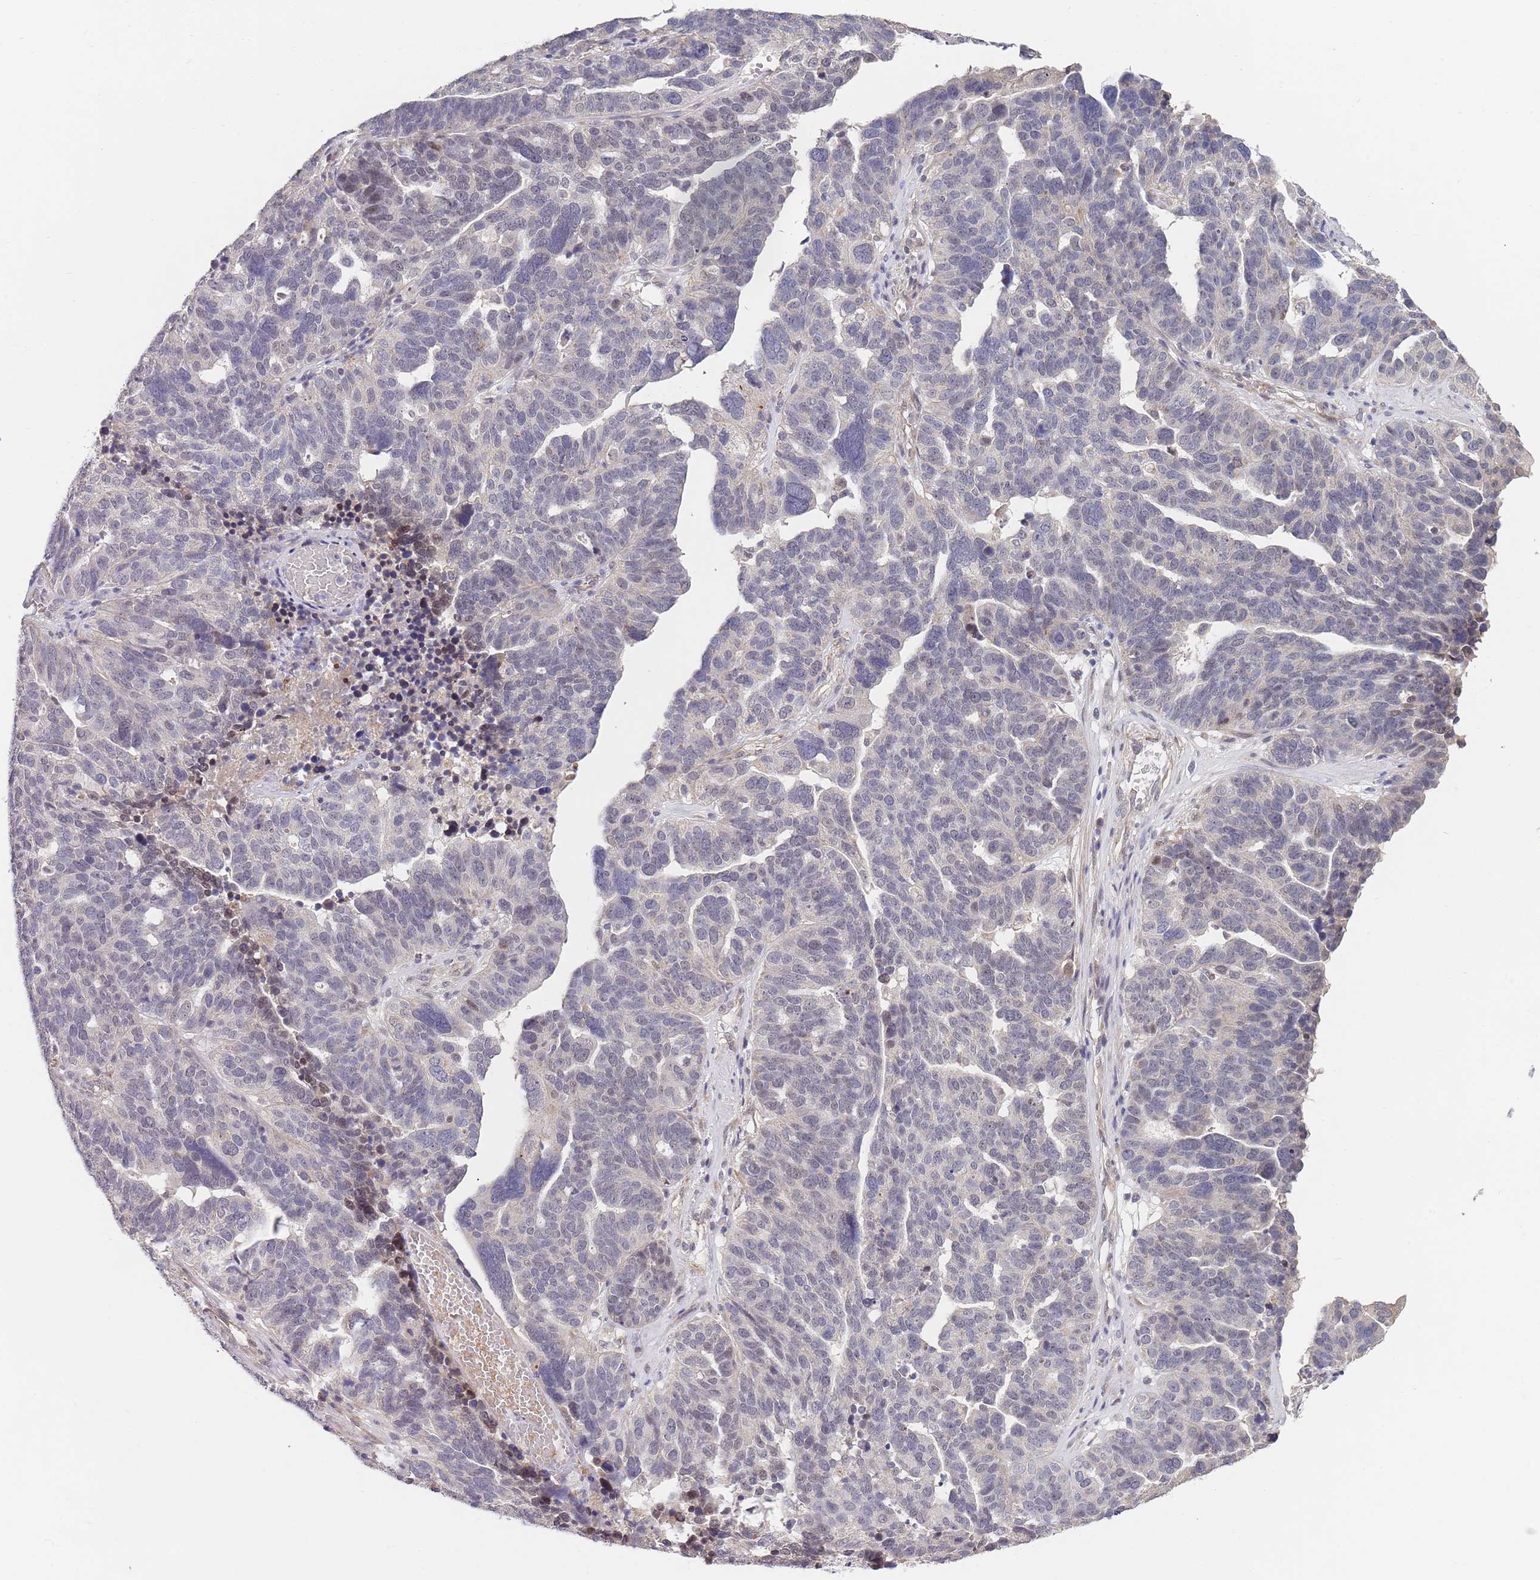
{"staining": {"intensity": "negative", "quantity": "none", "location": "none"}, "tissue": "ovarian cancer", "cell_type": "Tumor cells", "image_type": "cancer", "snomed": [{"axis": "morphology", "description": "Cystadenocarcinoma, serous, NOS"}, {"axis": "topography", "description": "Ovary"}], "caption": "Photomicrograph shows no protein staining in tumor cells of ovarian cancer tissue.", "gene": "B4GALT4", "patient": {"sex": "female", "age": 59}}